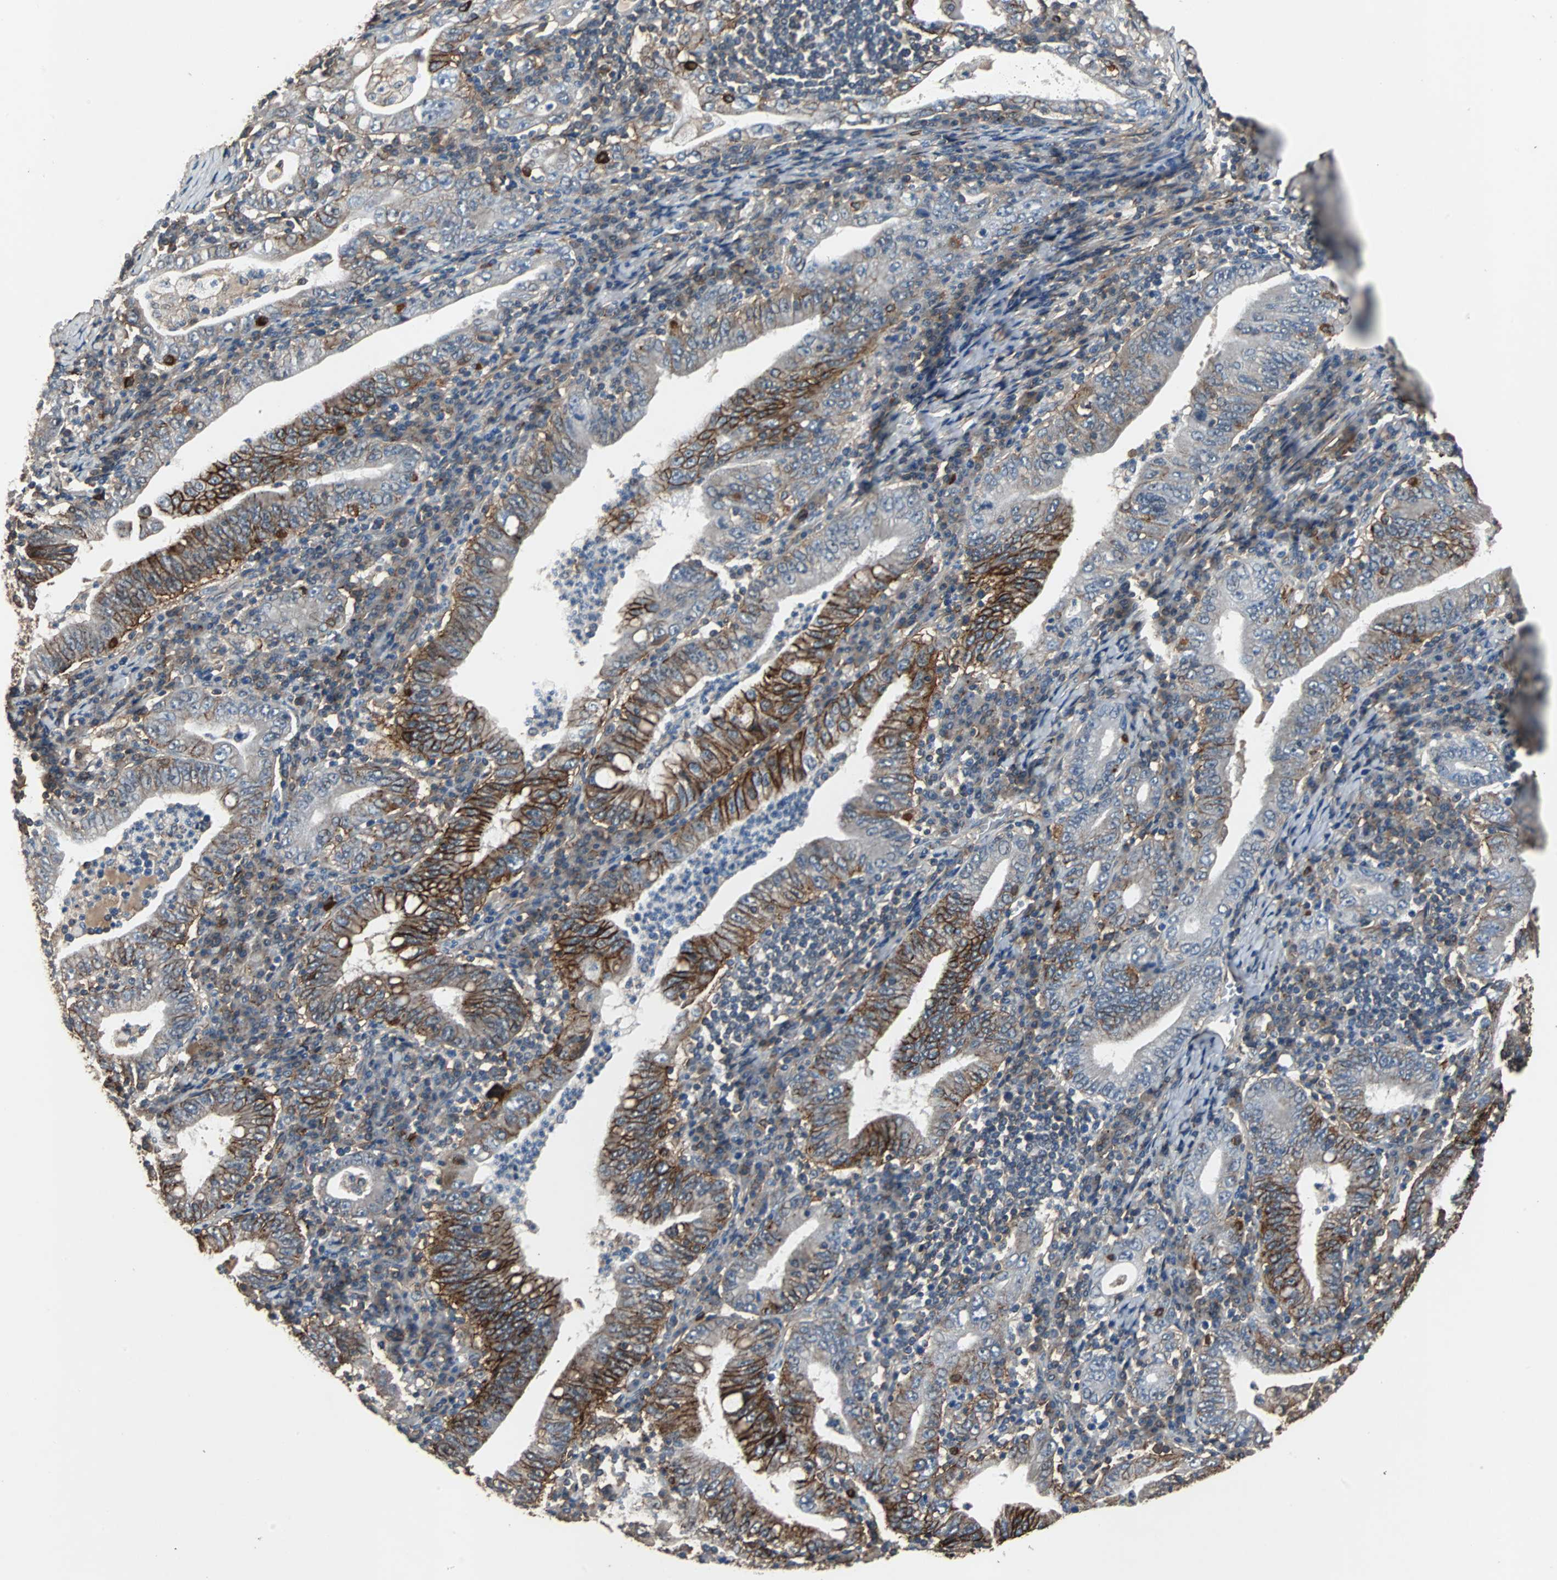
{"staining": {"intensity": "strong", "quantity": "25%-75%", "location": "cytoplasmic/membranous"}, "tissue": "stomach cancer", "cell_type": "Tumor cells", "image_type": "cancer", "snomed": [{"axis": "morphology", "description": "Normal tissue, NOS"}, {"axis": "morphology", "description": "Adenocarcinoma, NOS"}, {"axis": "topography", "description": "Esophagus"}, {"axis": "topography", "description": "Stomach, upper"}, {"axis": "topography", "description": "Peripheral nerve tissue"}], "caption": "Immunohistochemistry micrograph of neoplastic tissue: stomach adenocarcinoma stained using immunohistochemistry reveals high levels of strong protein expression localized specifically in the cytoplasmic/membranous of tumor cells, appearing as a cytoplasmic/membranous brown color.", "gene": "NDRG1", "patient": {"sex": "male", "age": 62}}